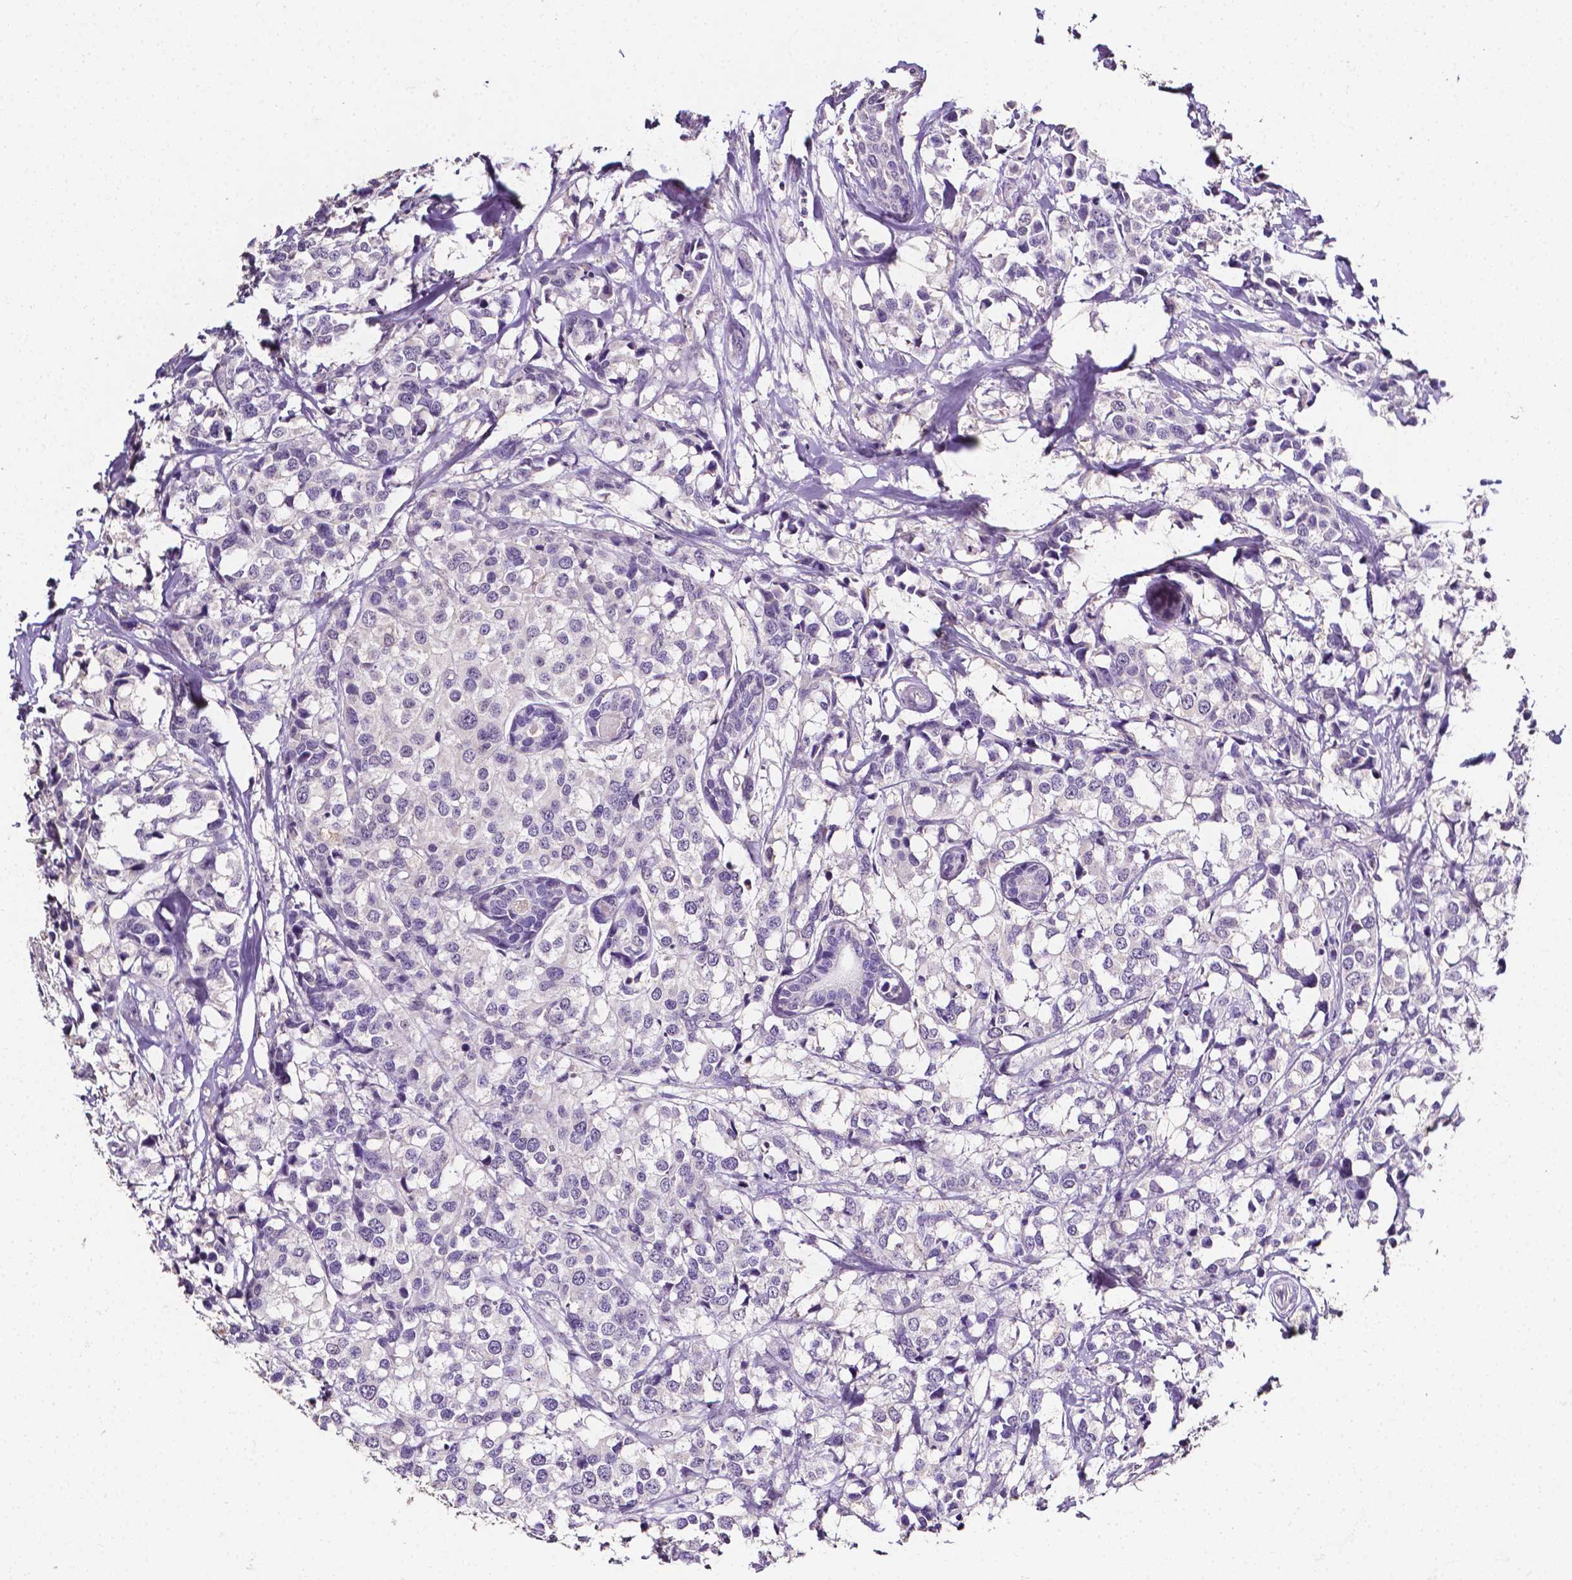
{"staining": {"intensity": "negative", "quantity": "none", "location": "none"}, "tissue": "breast cancer", "cell_type": "Tumor cells", "image_type": "cancer", "snomed": [{"axis": "morphology", "description": "Lobular carcinoma"}, {"axis": "topography", "description": "Breast"}], "caption": "Breast cancer was stained to show a protein in brown. There is no significant positivity in tumor cells.", "gene": "PSAT1", "patient": {"sex": "female", "age": 59}}